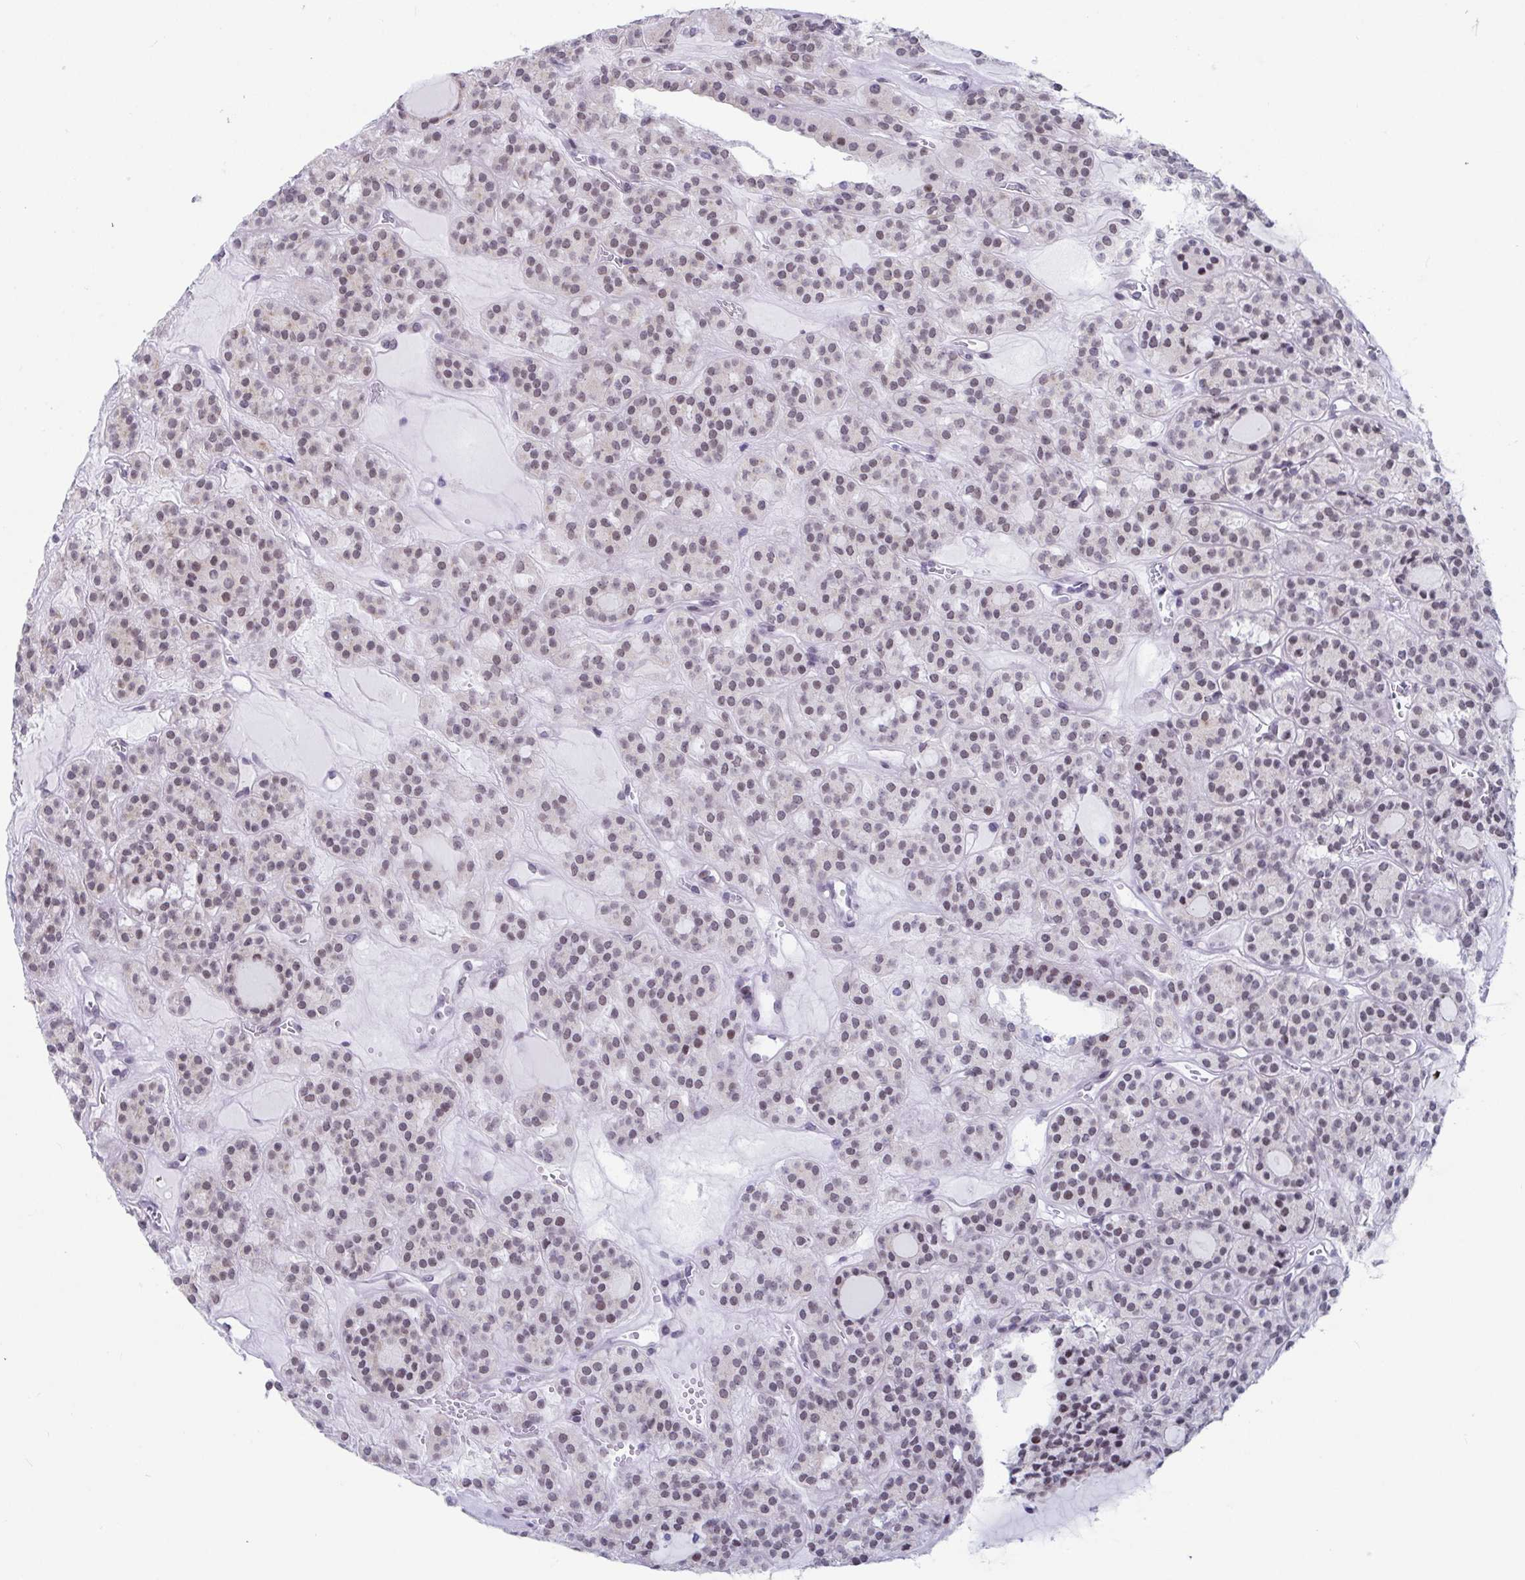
{"staining": {"intensity": "weak", "quantity": ">75%", "location": "nuclear"}, "tissue": "thyroid cancer", "cell_type": "Tumor cells", "image_type": "cancer", "snomed": [{"axis": "morphology", "description": "Follicular adenoma carcinoma, NOS"}, {"axis": "topography", "description": "Thyroid gland"}], "caption": "High-power microscopy captured an immunohistochemistry (IHC) histopathology image of thyroid follicular adenoma carcinoma, revealing weak nuclear staining in approximately >75% of tumor cells.", "gene": "WDR72", "patient": {"sex": "female", "age": 63}}